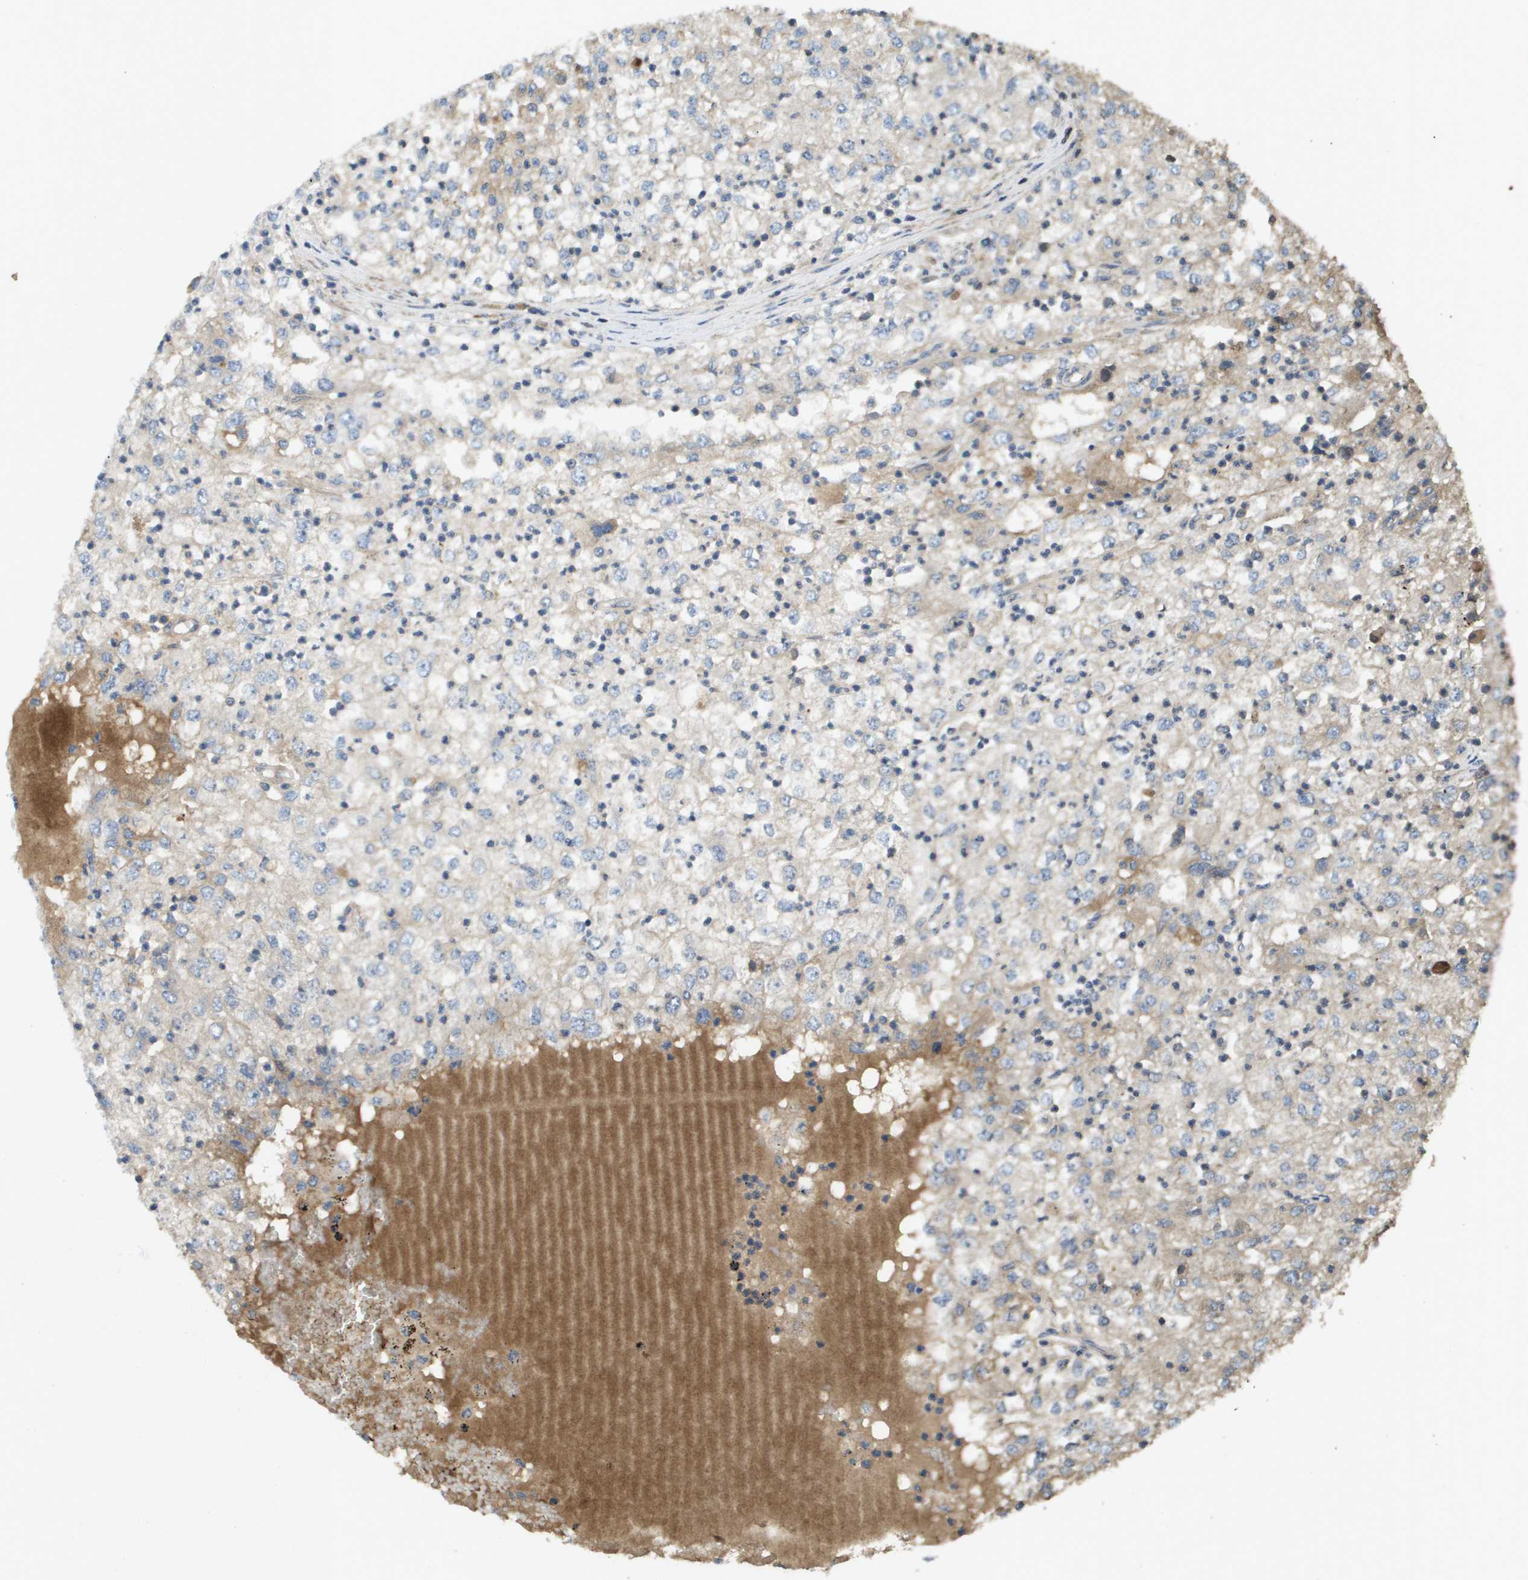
{"staining": {"intensity": "weak", "quantity": "<25%", "location": "cytoplasmic/membranous"}, "tissue": "renal cancer", "cell_type": "Tumor cells", "image_type": "cancer", "snomed": [{"axis": "morphology", "description": "Adenocarcinoma, NOS"}, {"axis": "topography", "description": "Kidney"}], "caption": "Immunohistochemical staining of human renal cancer shows no significant staining in tumor cells.", "gene": "KRT23", "patient": {"sex": "female", "age": 54}}